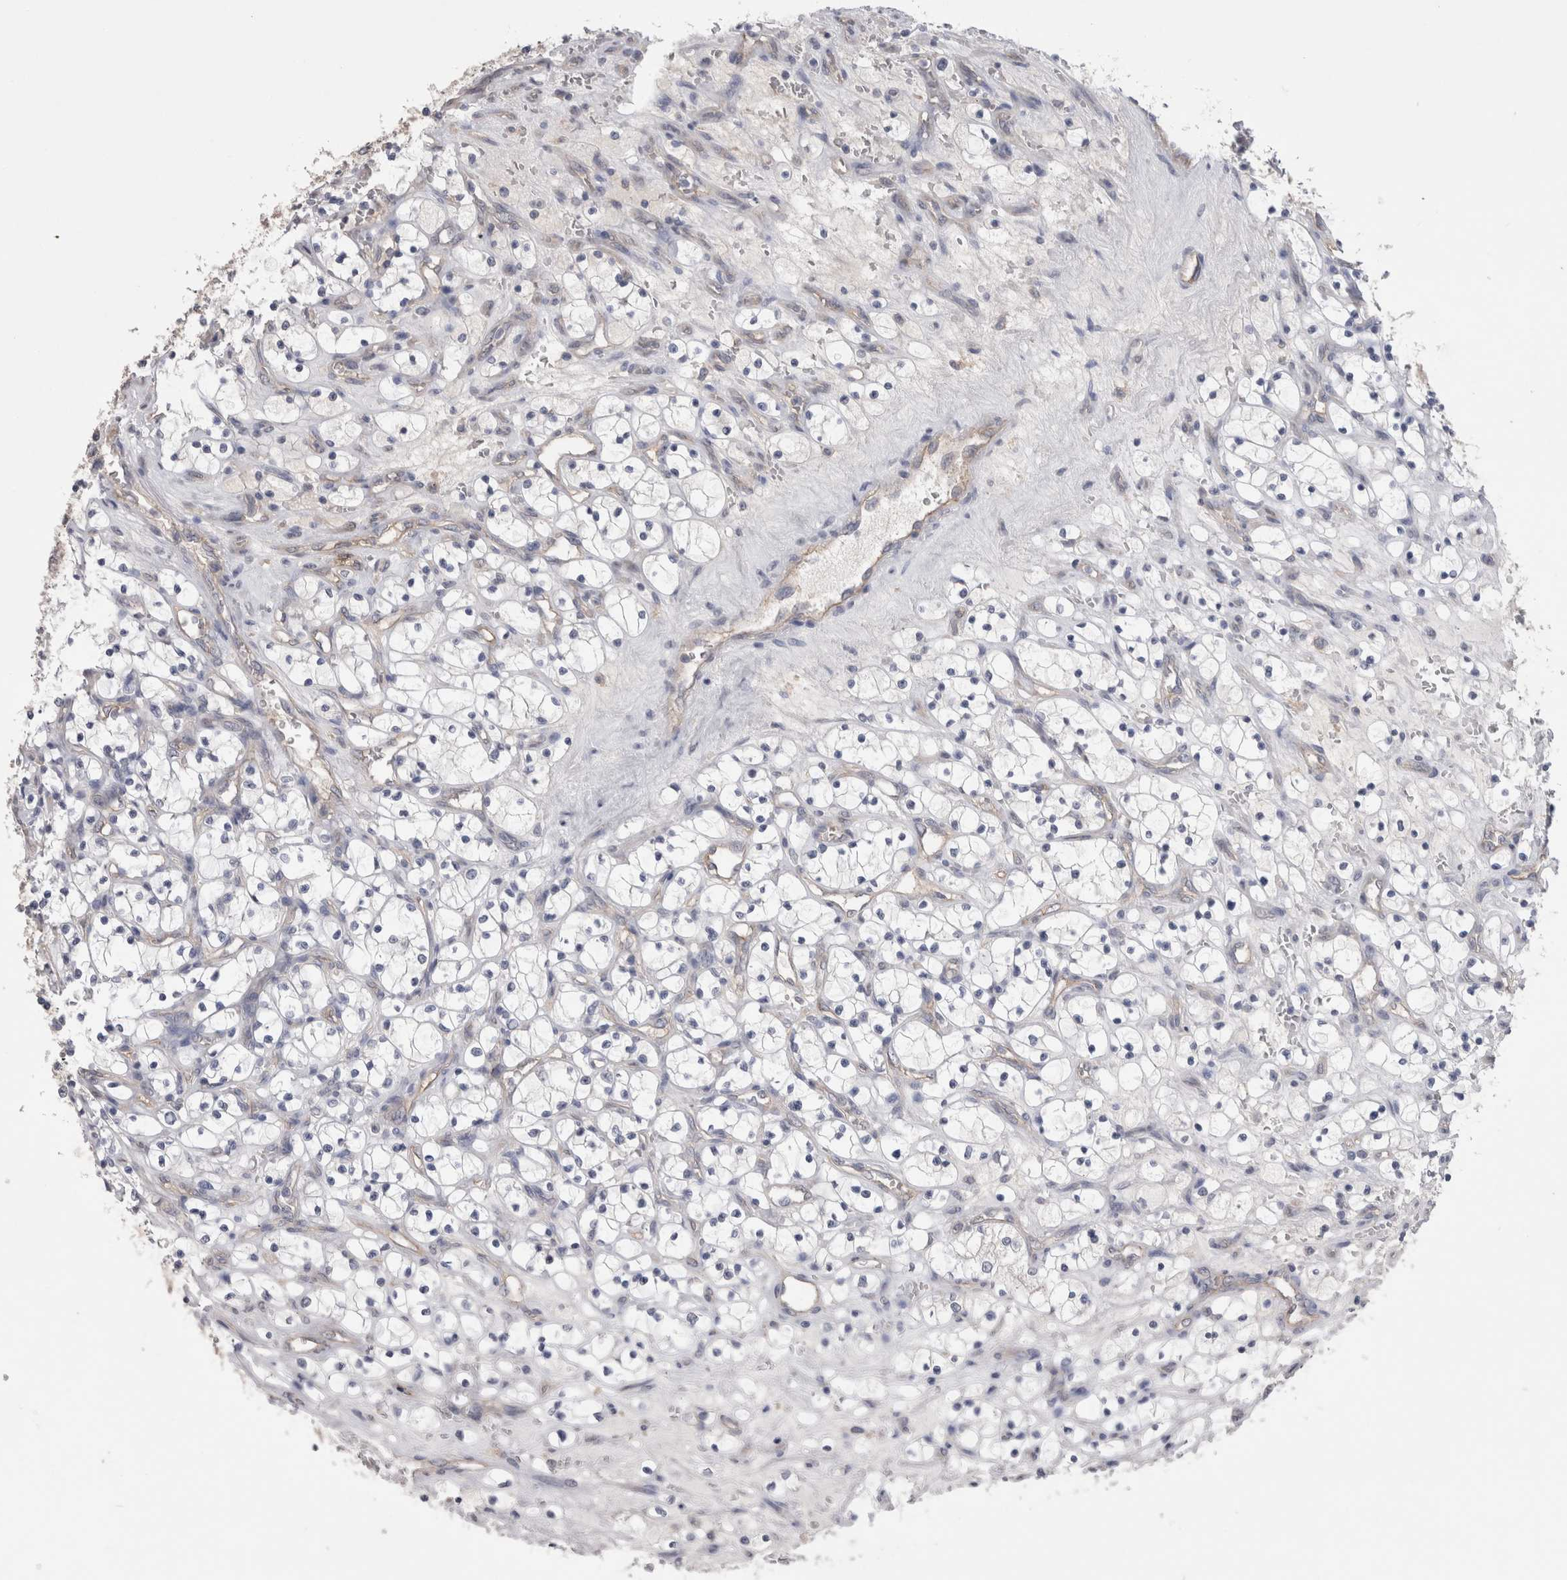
{"staining": {"intensity": "negative", "quantity": "none", "location": "none"}, "tissue": "renal cancer", "cell_type": "Tumor cells", "image_type": "cancer", "snomed": [{"axis": "morphology", "description": "Adenocarcinoma, NOS"}, {"axis": "topography", "description": "Kidney"}], "caption": "Renal adenocarcinoma was stained to show a protein in brown. There is no significant expression in tumor cells.", "gene": "NECTIN2", "patient": {"sex": "female", "age": 69}}